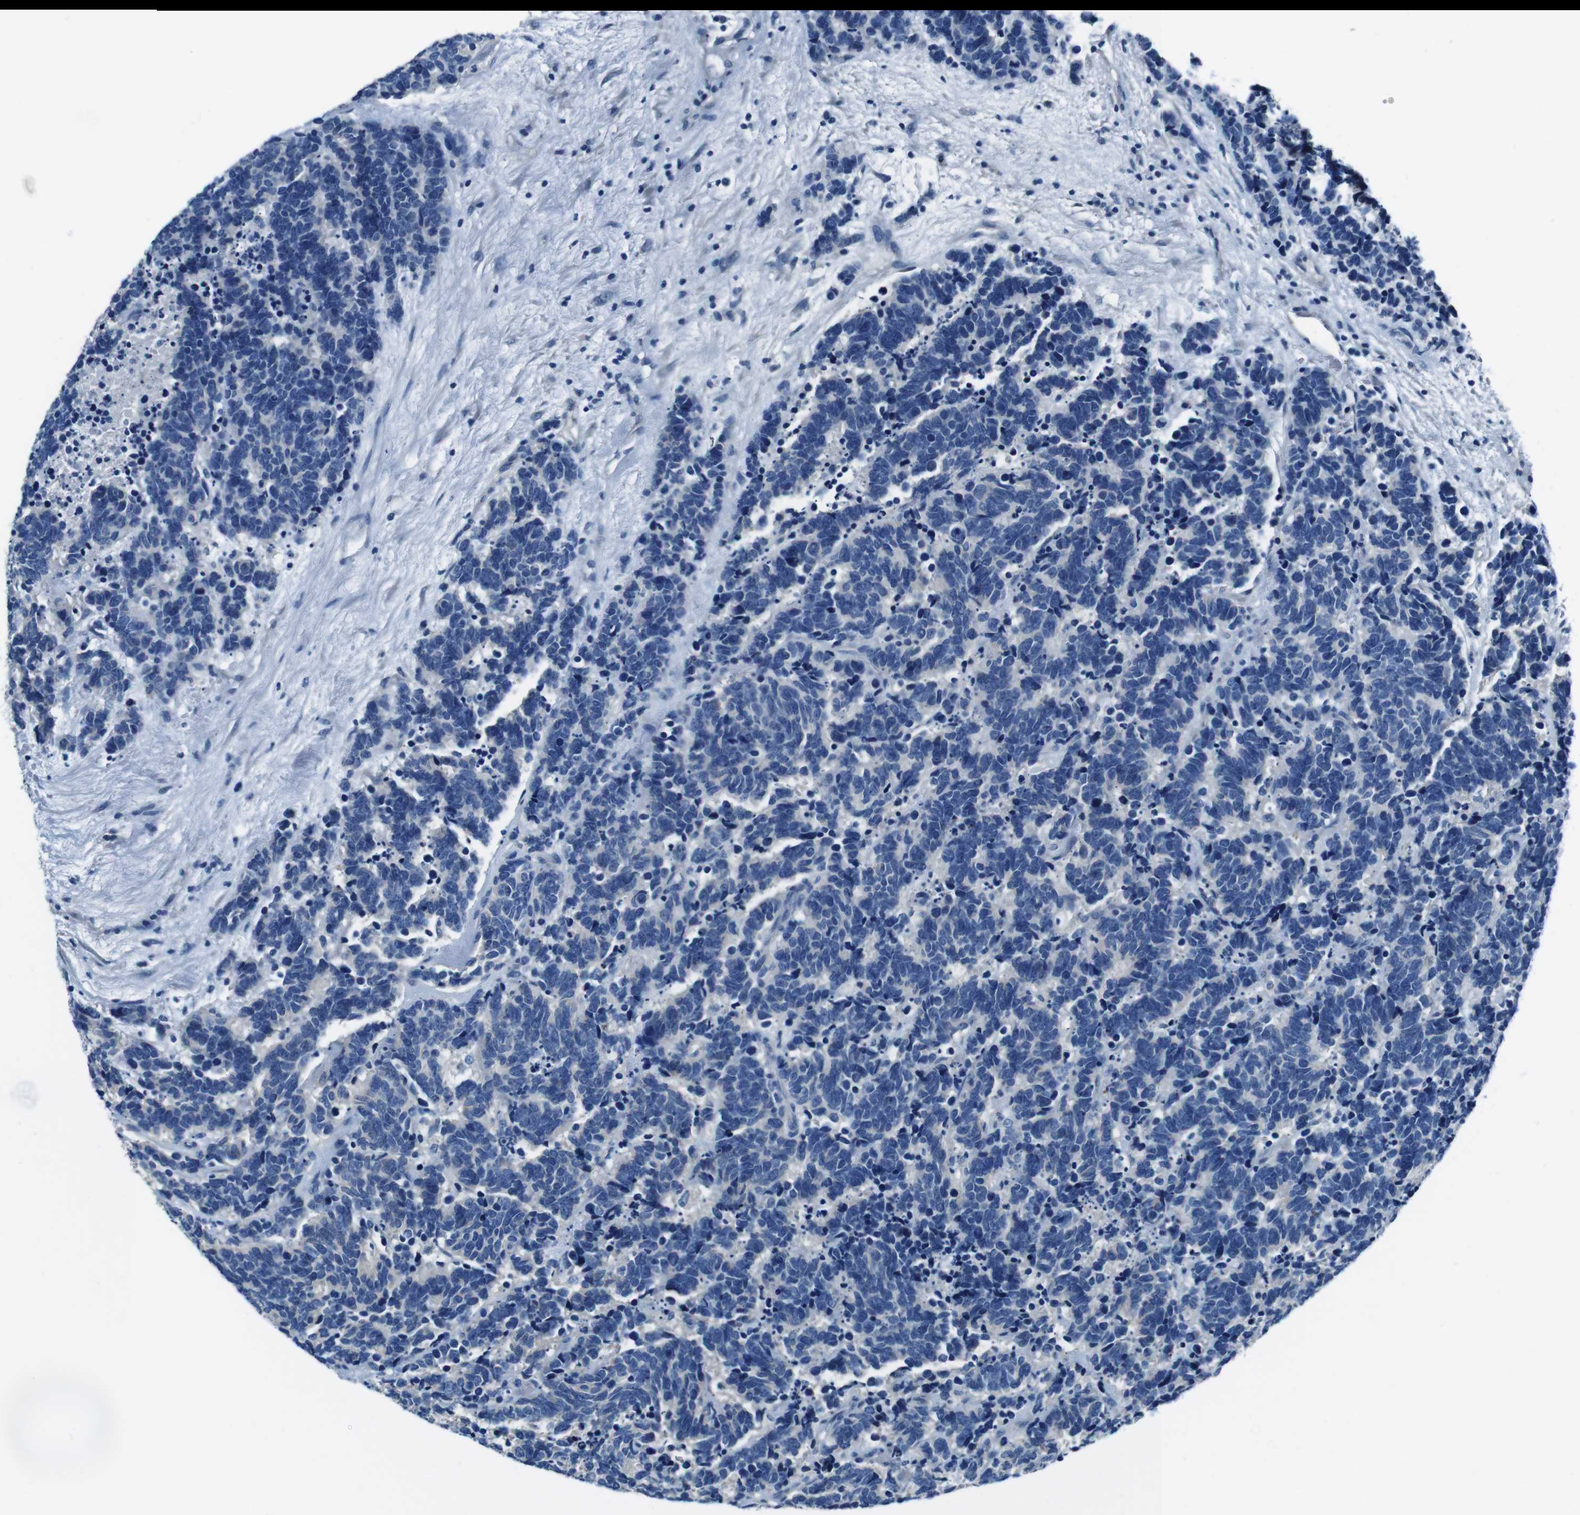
{"staining": {"intensity": "negative", "quantity": "none", "location": "none"}, "tissue": "carcinoid", "cell_type": "Tumor cells", "image_type": "cancer", "snomed": [{"axis": "morphology", "description": "Carcinoma, NOS"}, {"axis": "morphology", "description": "Carcinoid, malignant, NOS"}, {"axis": "topography", "description": "Urinary bladder"}], "caption": "An image of human carcinoid (malignant) is negative for staining in tumor cells.", "gene": "CASQ1", "patient": {"sex": "male", "age": 57}}